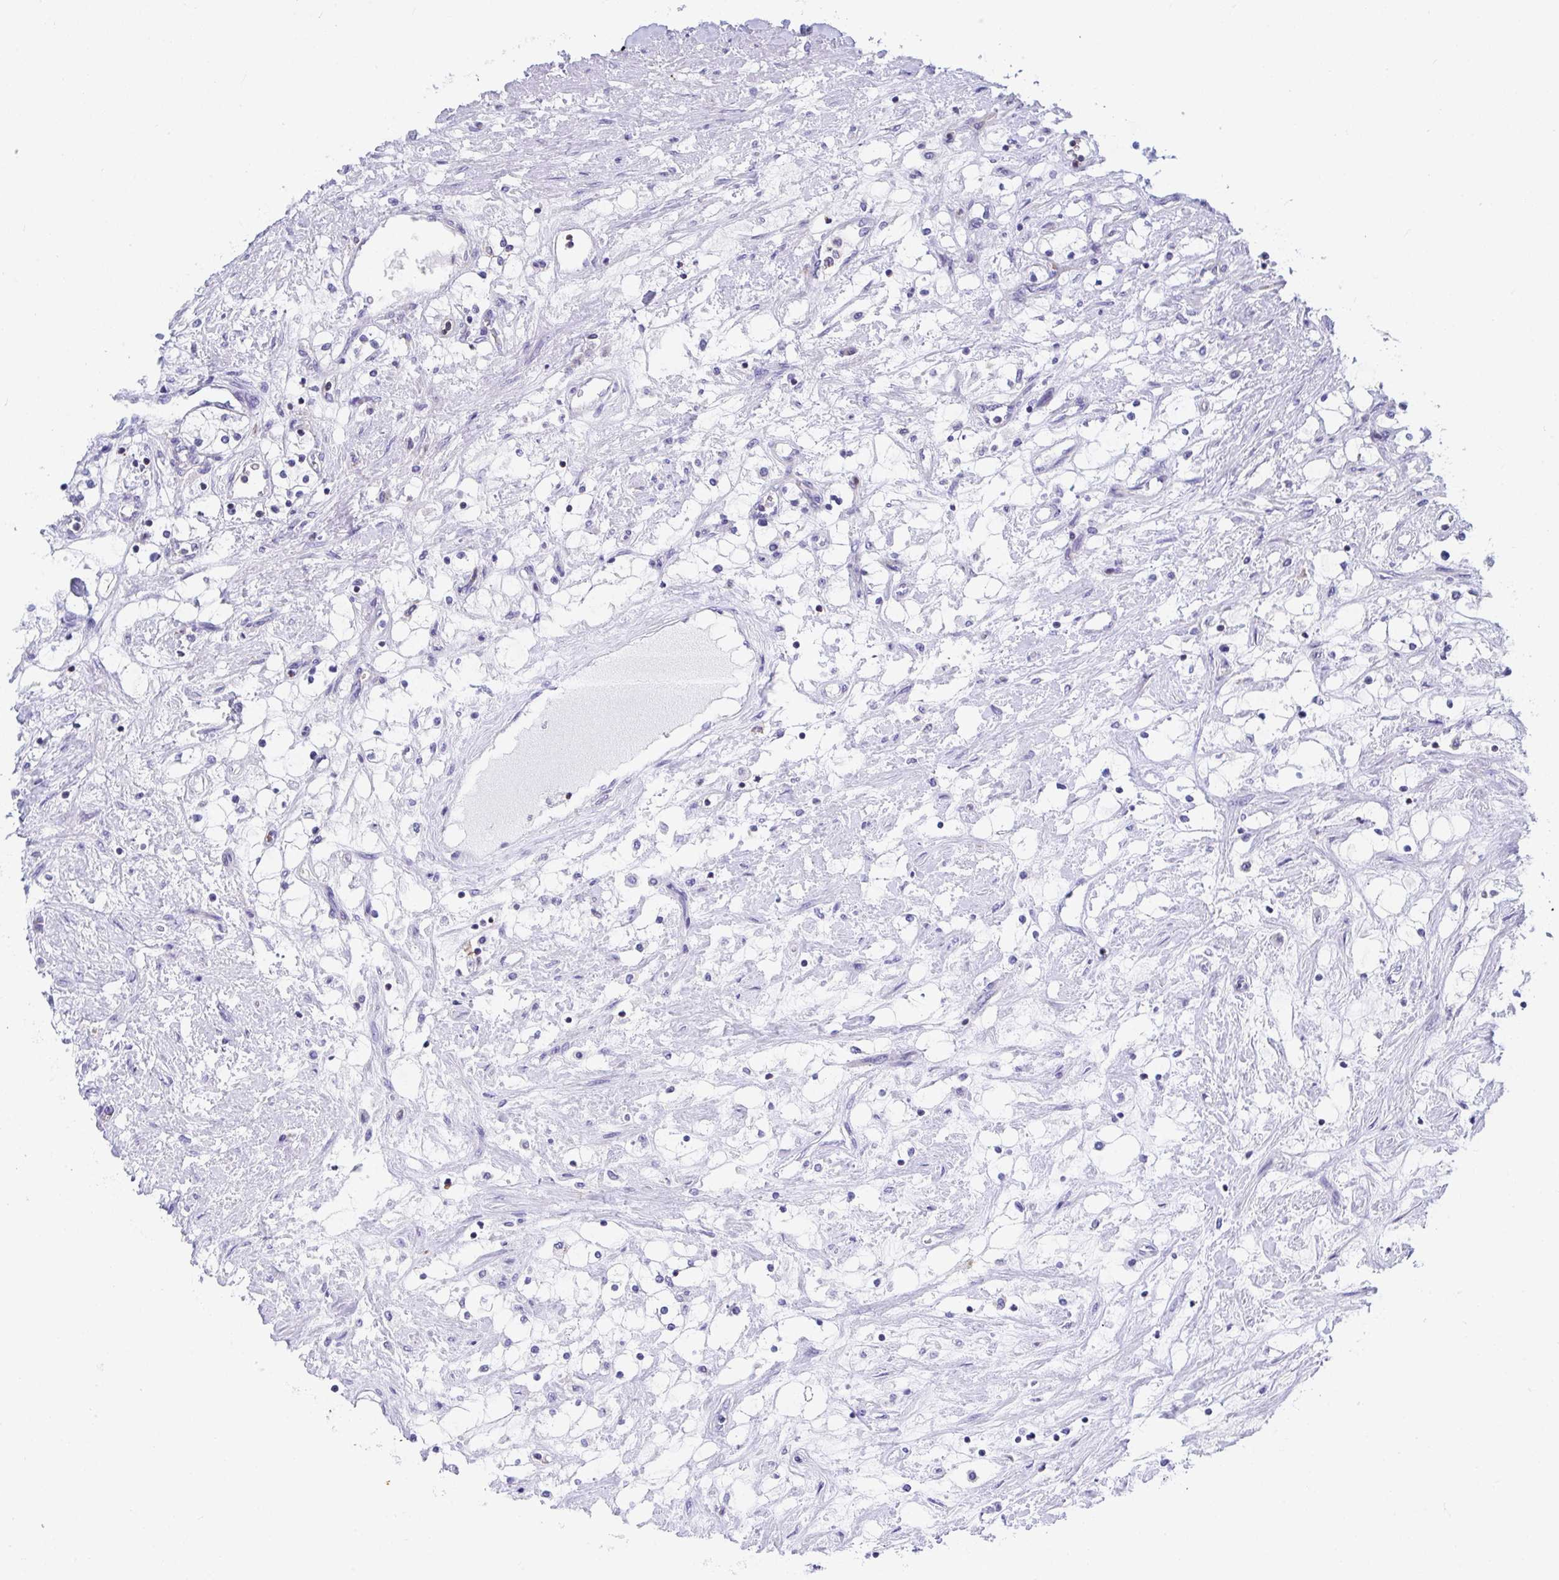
{"staining": {"intensity": "negative", "quantity": "none", "location": "none"}, "tissue": "renal cancer", "cell_type": "Tumor cells", "image_type": "cancer", "snomed": [{"axis": "morphology", "description": "Adenocarcinoma, NOS"}, {"axis": "topography", "description": "Kidney"}], "caption": "The photomicrograph reveals no staining of tumor cells in renal cancer. (IHC, brightfield microscopy, high magnification).", "gene": "FRMD3", "patient": {"sex": "male", "age": 68}}